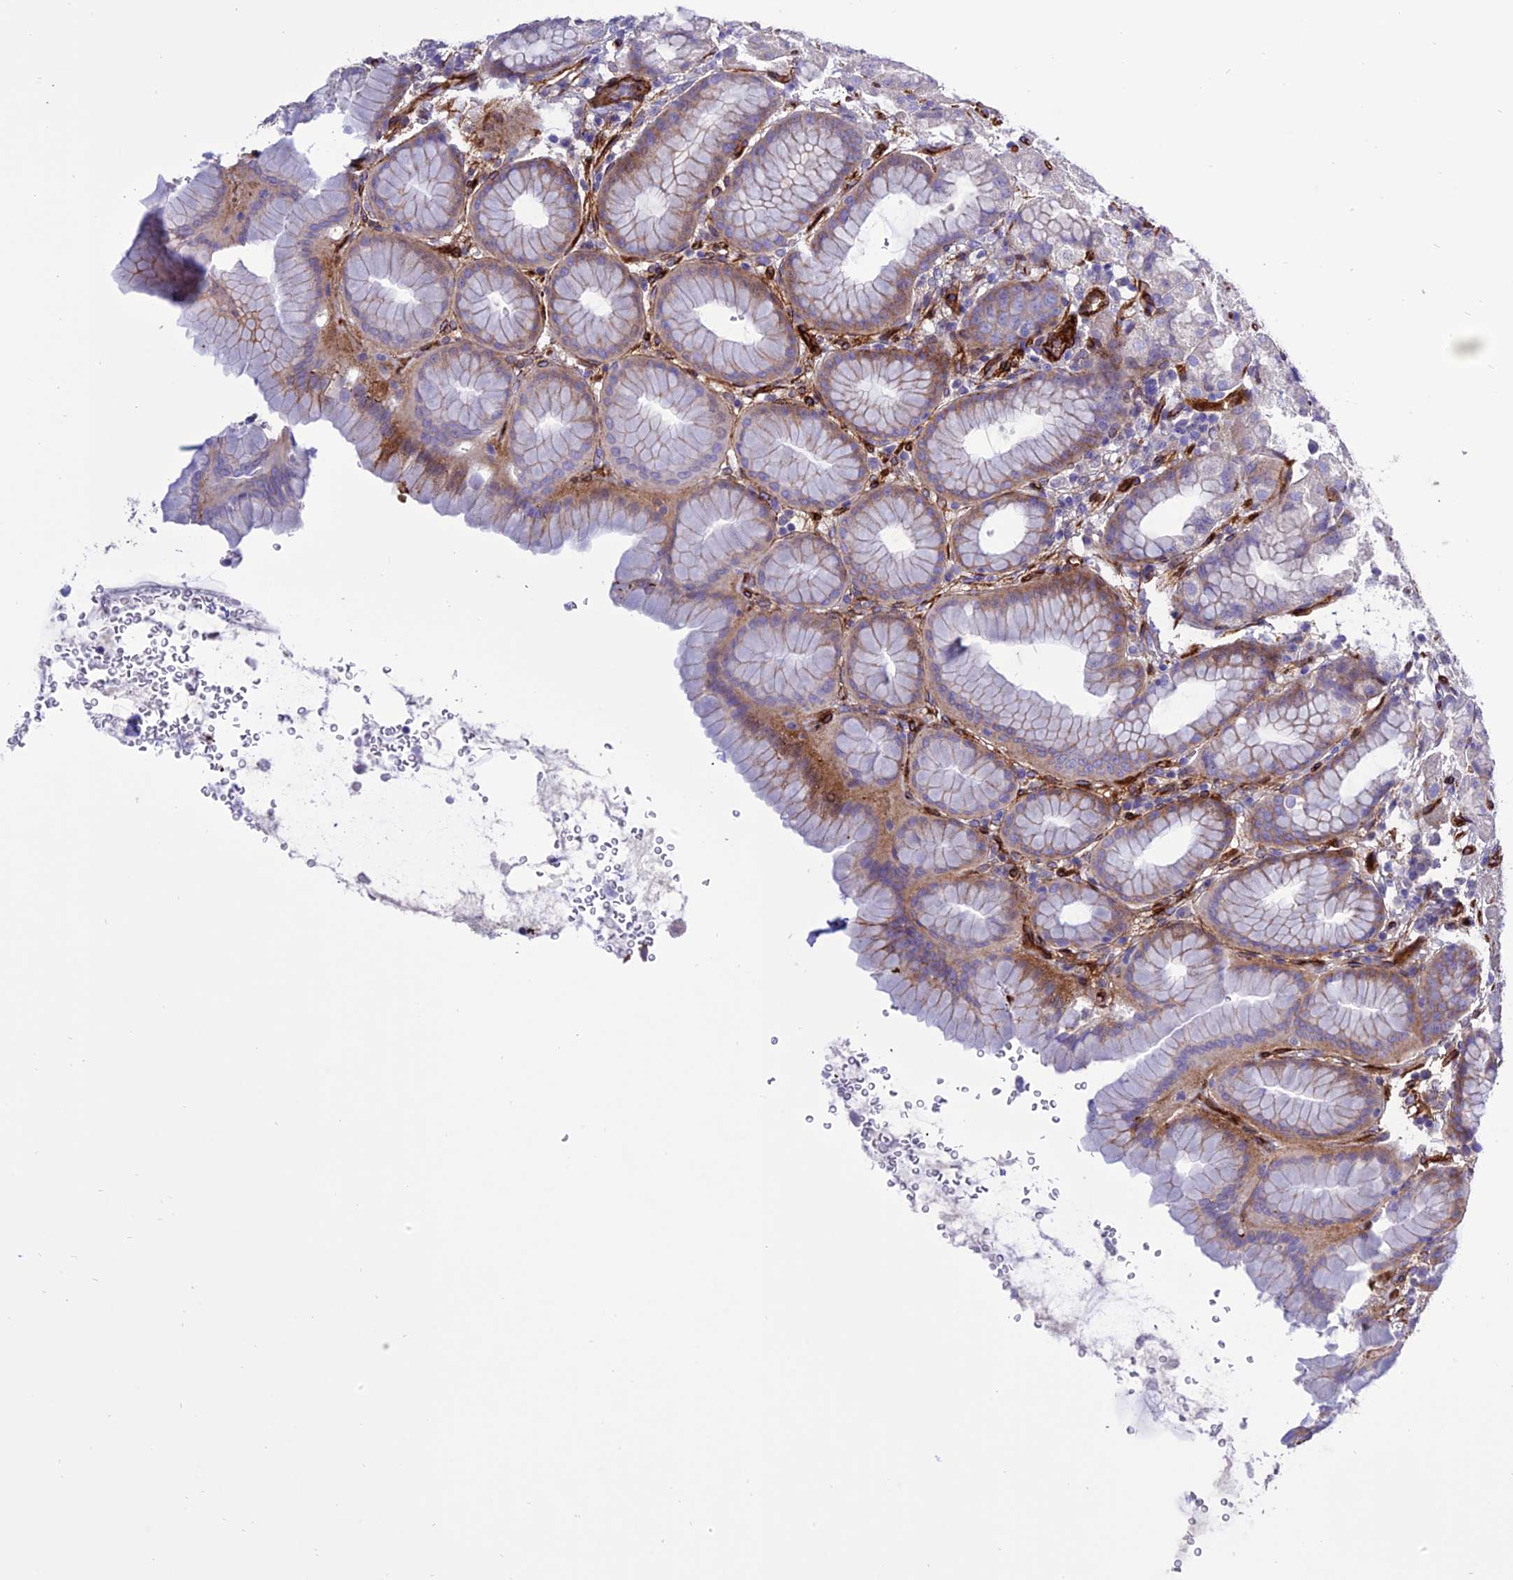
{"staining": {"intensity": "weak", "quantity": "25%-75%", "location": "cytoplasmic/membranous"}, "tissue": "stomach", "cell_type": "Glandular cells", "image_type": "normal", "snomed": [{"axis": "morphology", "description": "Normal tissue, NOS"}, {"axis": "topography", "description": "Stomach"}], "caption": "Immunohistochemical staining of normal human stomach shows 25%-75% levels of weak cytoplasmic/membranous protein positivity in approximately 25%-75% of glandular cells.", "gene": "REX1BD", "patient": {"sex": "male", "age": 42}}